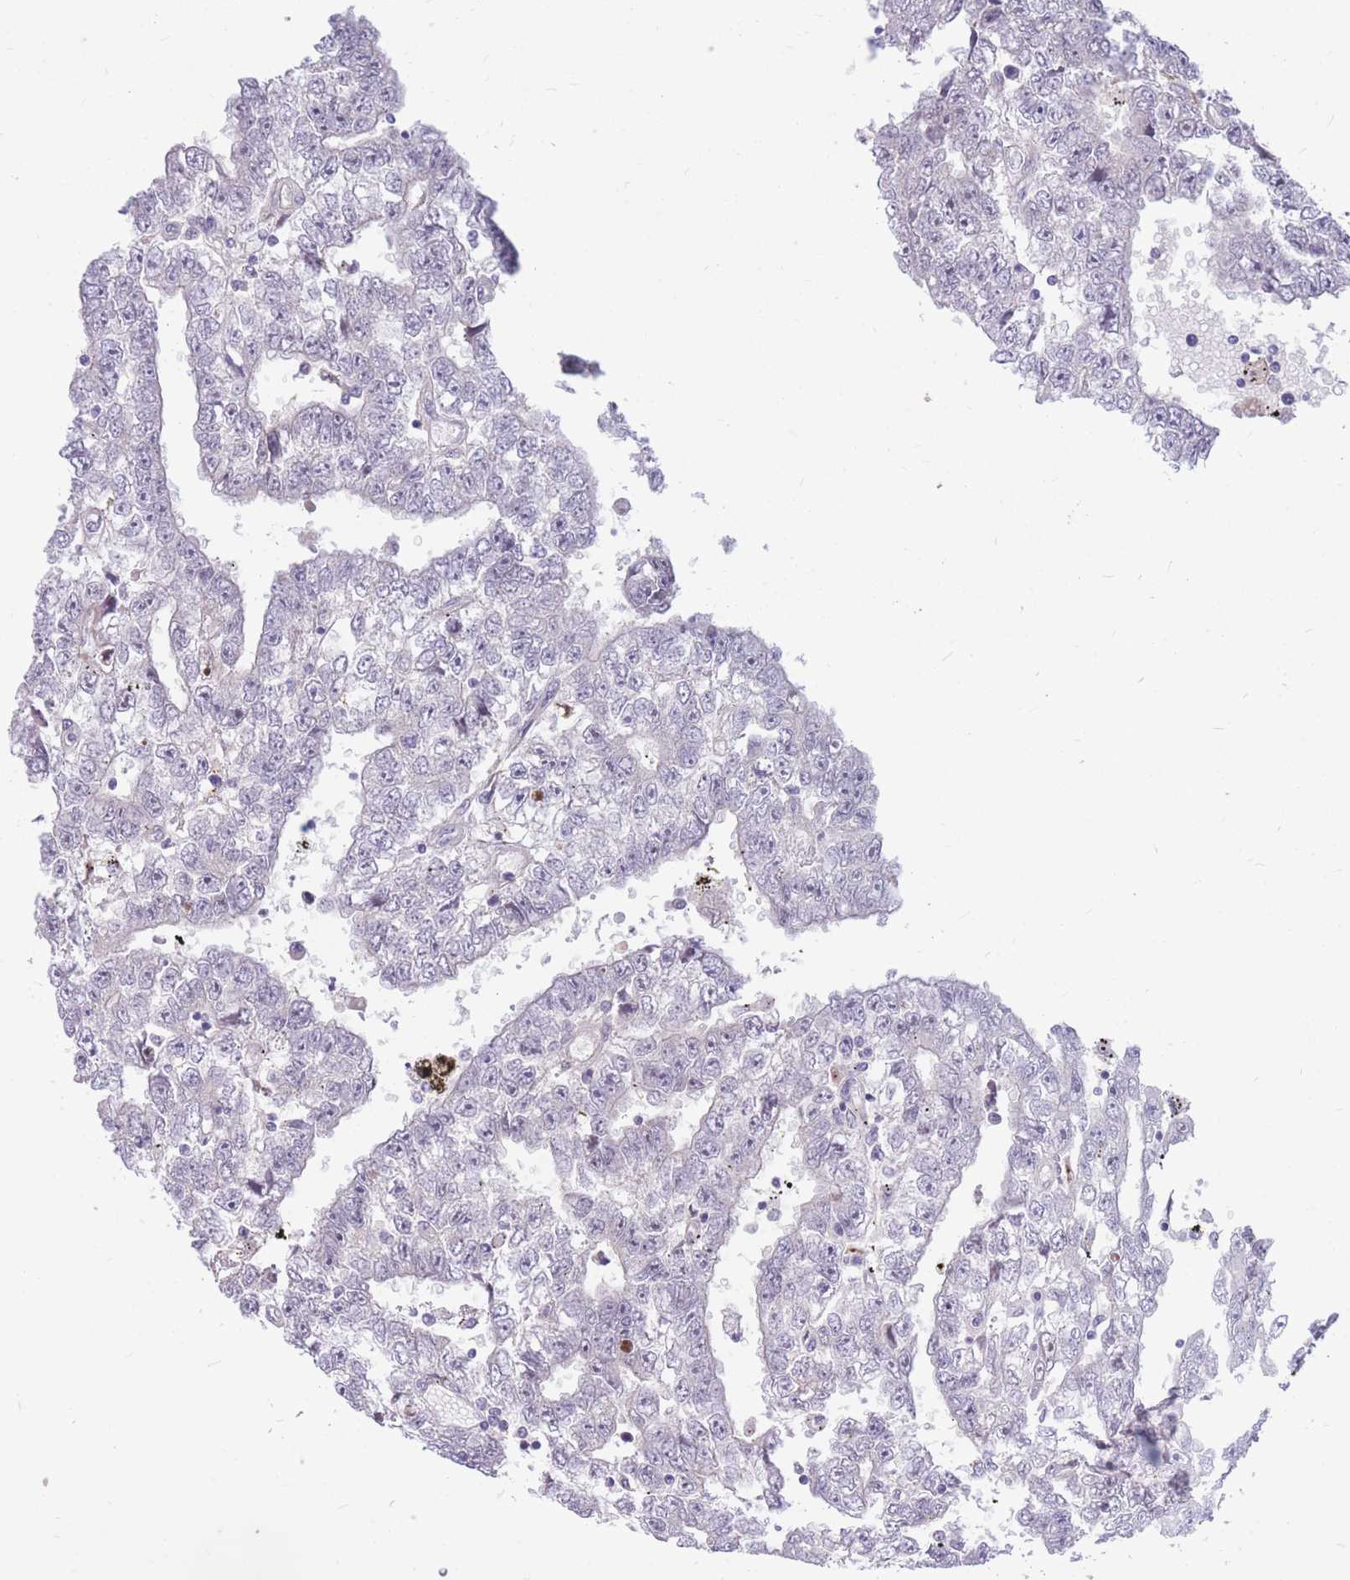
{"staining": {"intensity": "negative", "quantity": "none", "location": "none"}, "tissue": "testis cancer", "cell_type": "Tumor cells", "image_type": "cancer", "snomed": [{"axis": "morphology", "description": "Carcinoma, Embryonal, NOS"}, {"axis": "topography", "description": "Testis"}], "caption": "IHC micrograph of human embryonal carcinoma (testis) stained for a protein (brown), which shows no staining in tumor cells.", "gene": "ERCC2", "patient": {"sex": "male", "age": 25}}